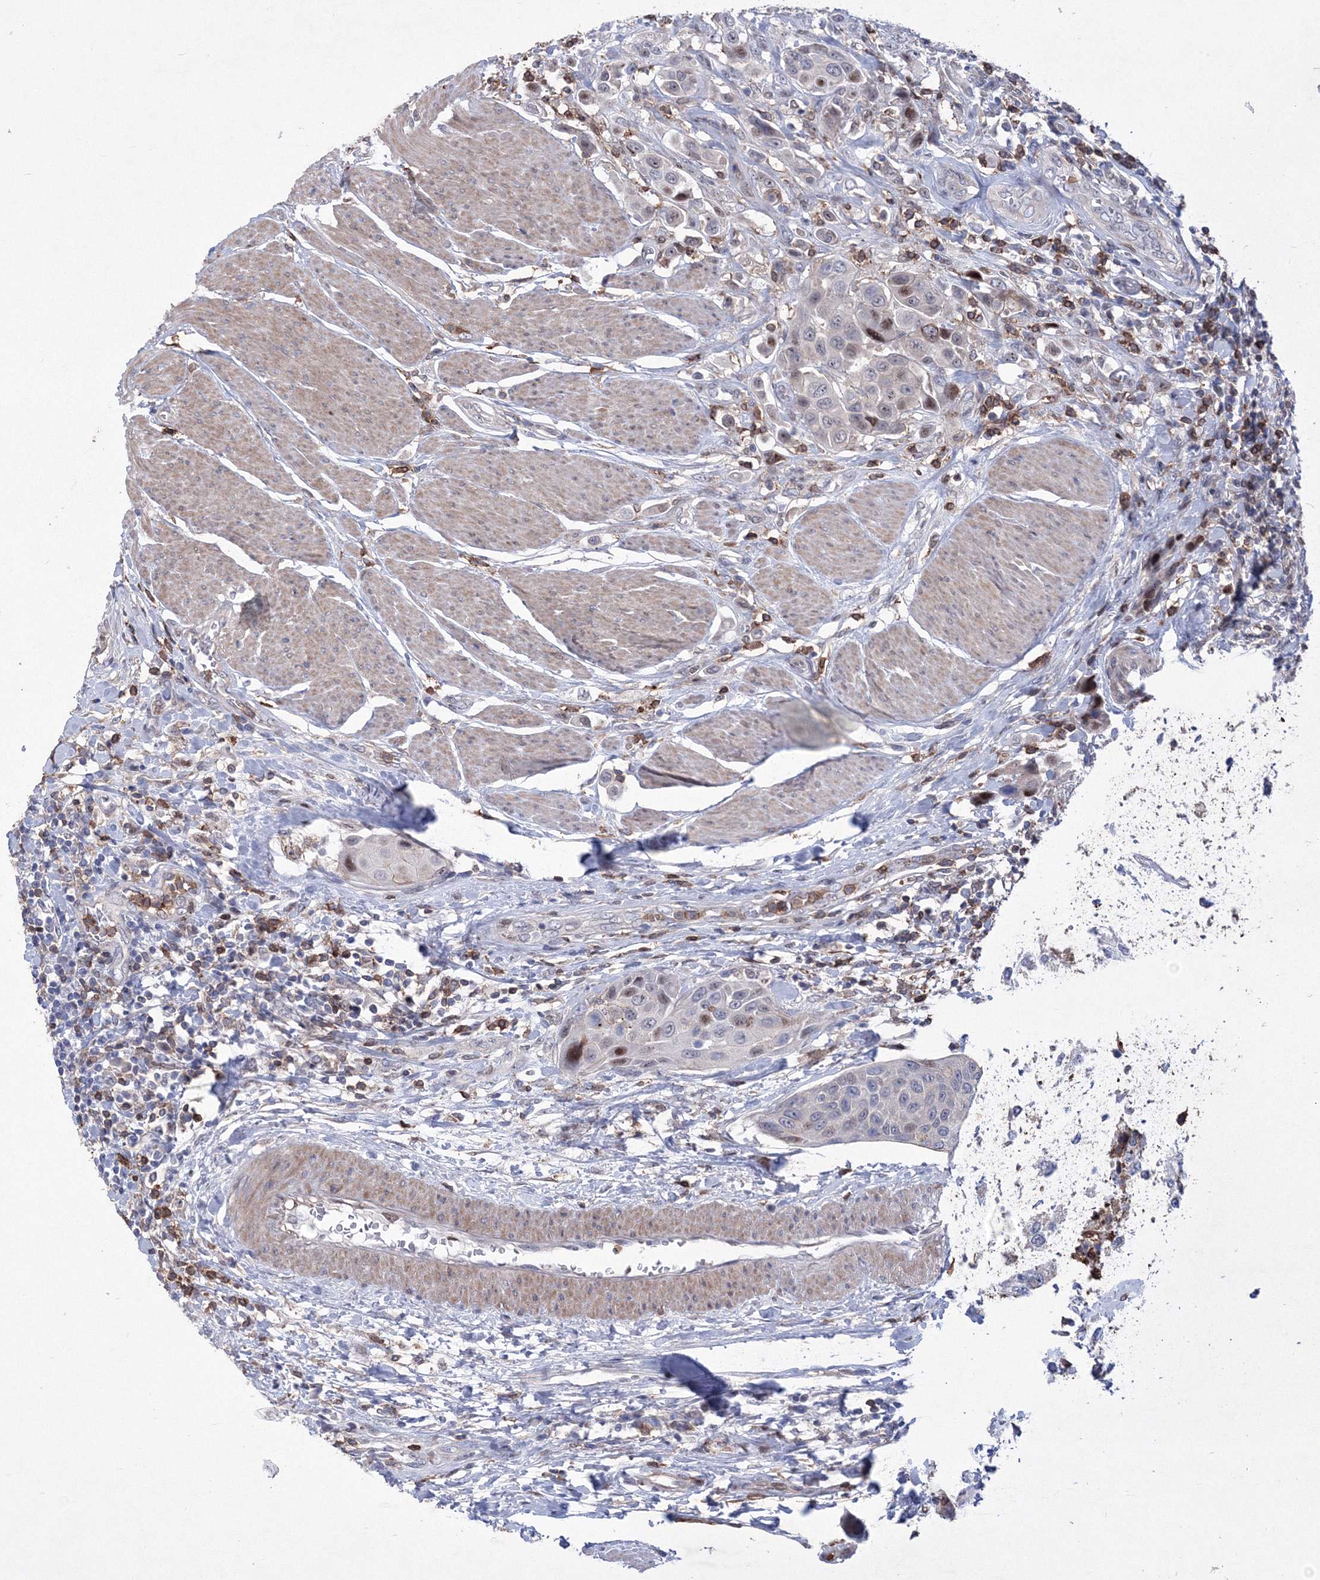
{"staining": {"intensity": "weak", "quantity": "<25%", "location": "nuclear"}, "tissue": "urothelial cancer", "cell_type": "Tumor cells", "image_type": "cancer", "snomed": [{"axis": "morphology", "description": "Urothelial carcinoma, High grade"}, {"axis": "topography", "description": "Urinary bladder"}], "caption": "A histopathology image of urothelial cancer stained for a protein demonstrates no brown staining in tumor cells. (Brightfield microscopy of DAB immunohistochemistry at high magnification).", "gene": "RNPEPL1", "patient": {"sex": "male", "age": 50}}